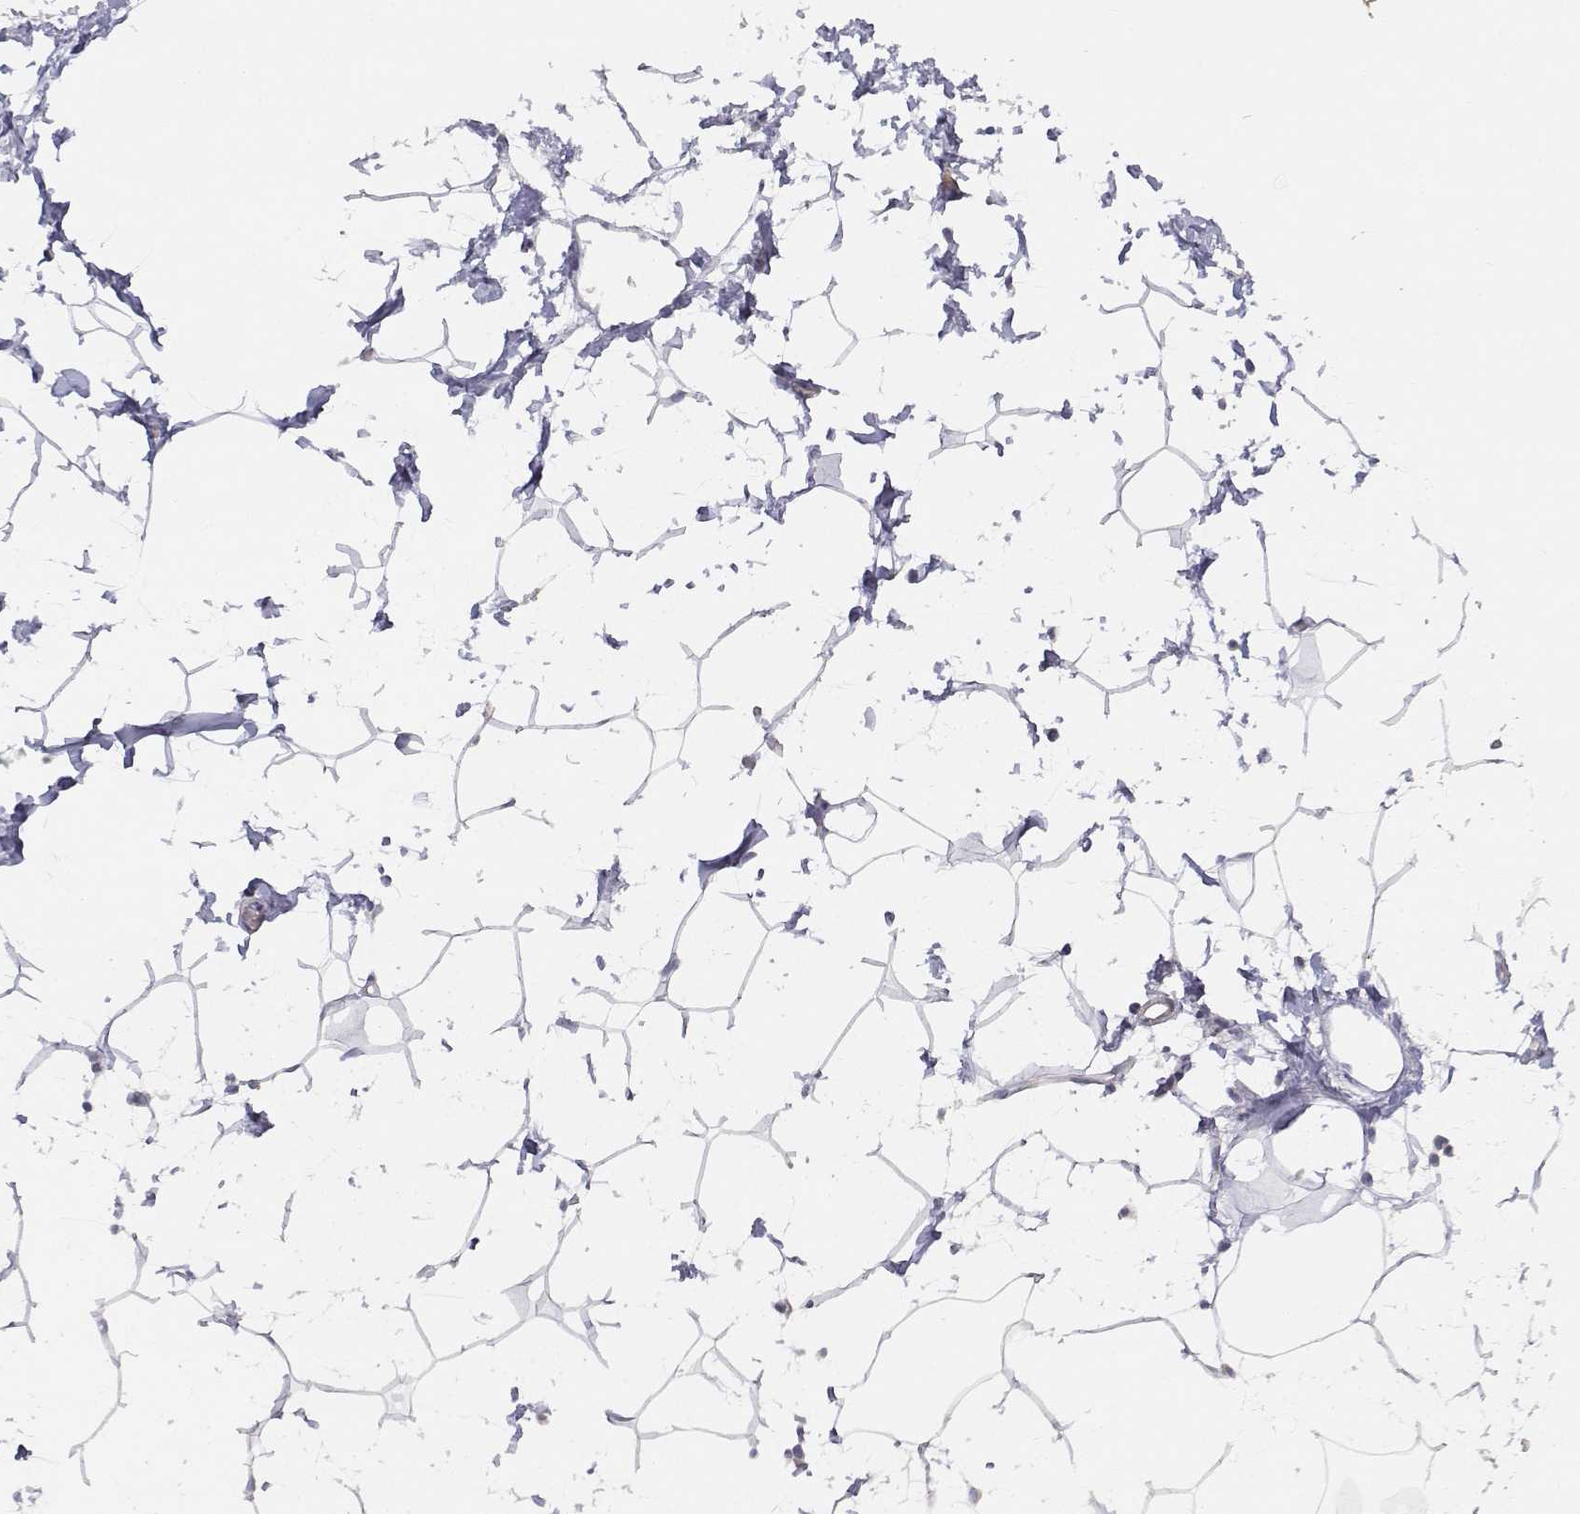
{"staining": {"intensity": "negative", "quantity": "none", "location": "none"}, "tissue": "breast", "cell_type": "Adipocytes", "image_type": "normal", "snomed": [{"axis": "morphology", "description": "Normal tissue, NOS"}, {"axis": "topography", "description": "Breast"}], "caption": "An image of breast stained for a protein displays no brown staining in adipocytes.", "gene": "ADA", "patient": {"sex": "female", "age": 32}}